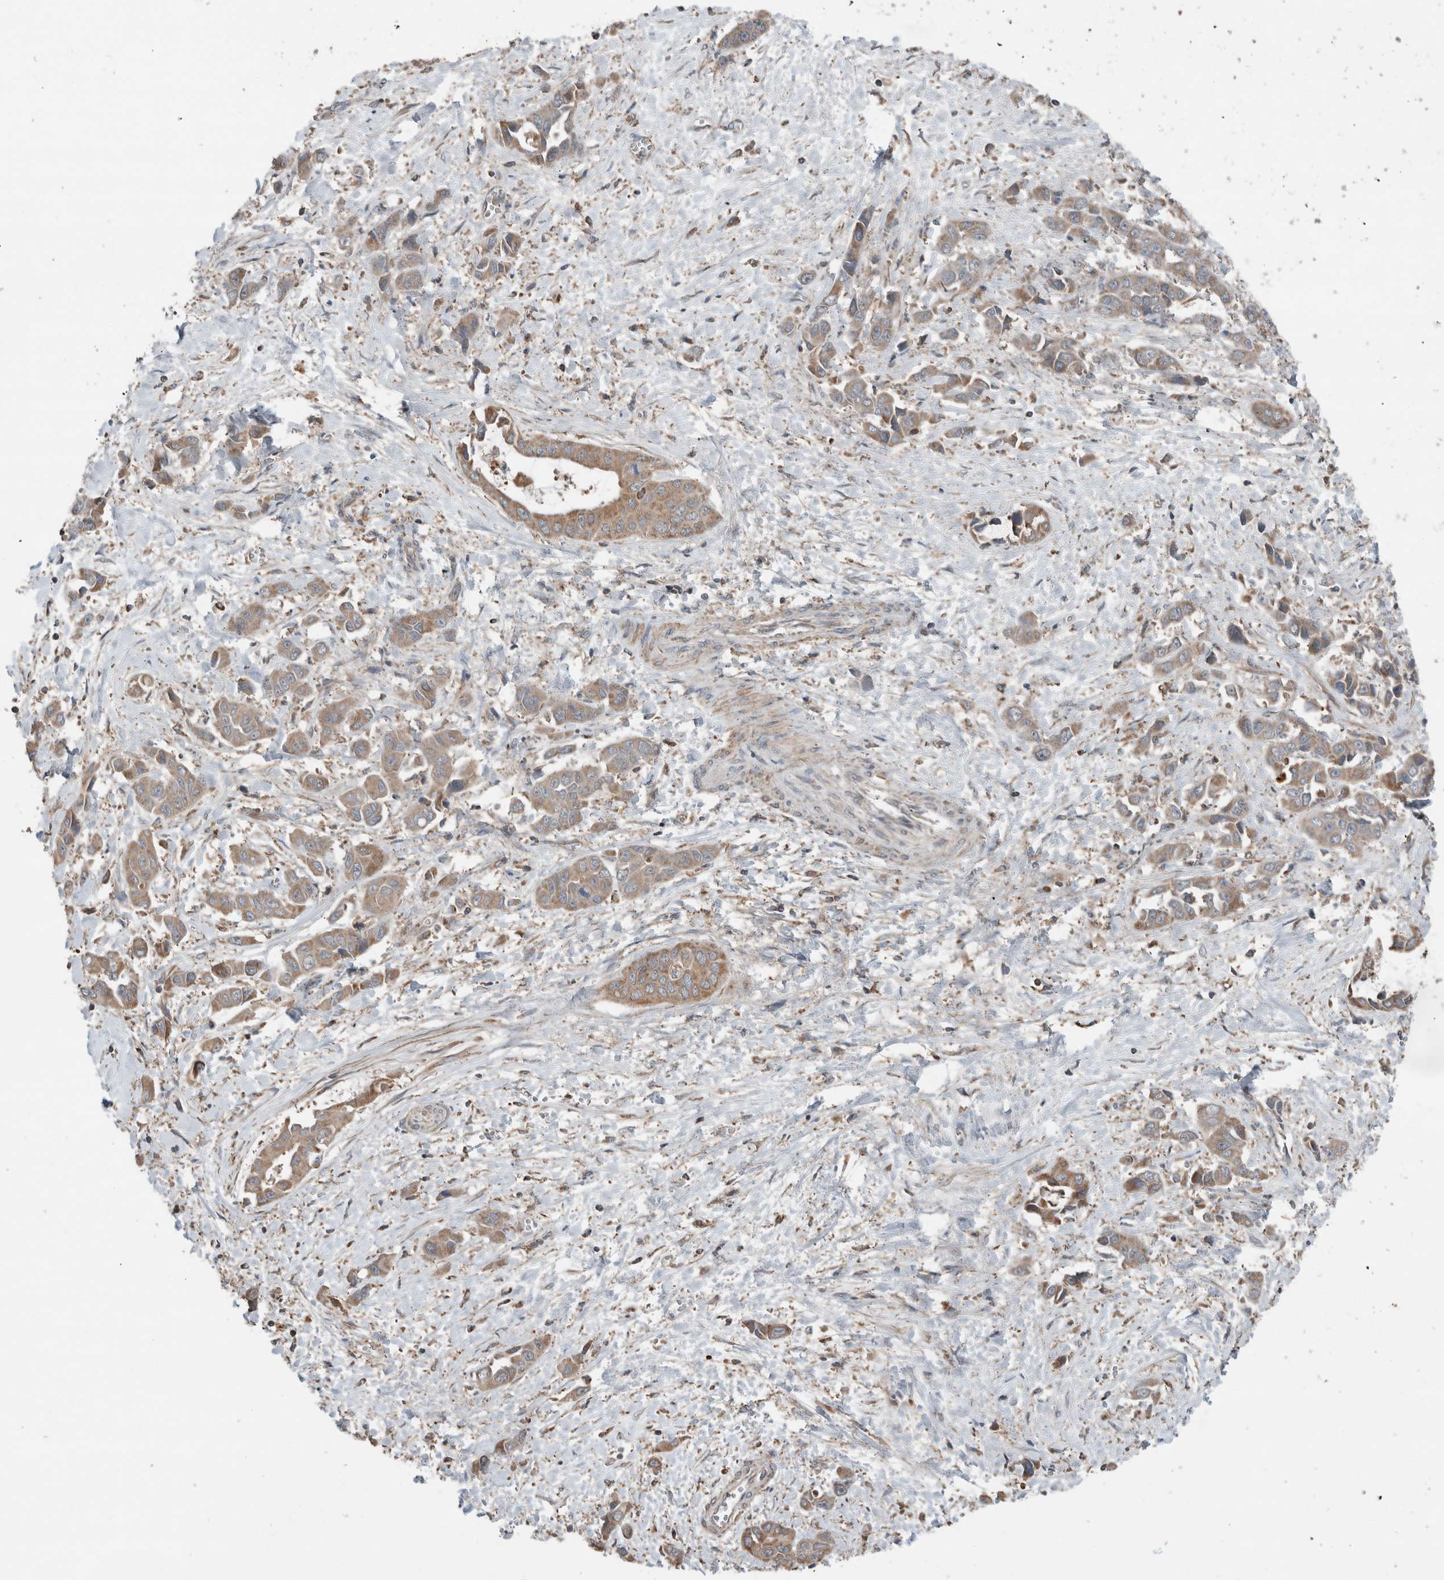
{"staining": {"intensity": "weak", "quantity": ">75%", "location": "cytoplasmic/membranous"}, "tissue": "liver cancer", "cell_type": "Tumor cells", "image_type": "cancer", "snomed": [{"axis": "morphology", "description": "Cholangiocarcinoma"}, {"axis": "topography", "description": "Liver"}], "caption": "A micrograph of human cholangiocarcinoma (liver) stained for a protein displays weak cytoplasmic/membranous brown staining in tumor cells.", "gene": "KLK14", "patient": {"sex": "female", "age": 52}}